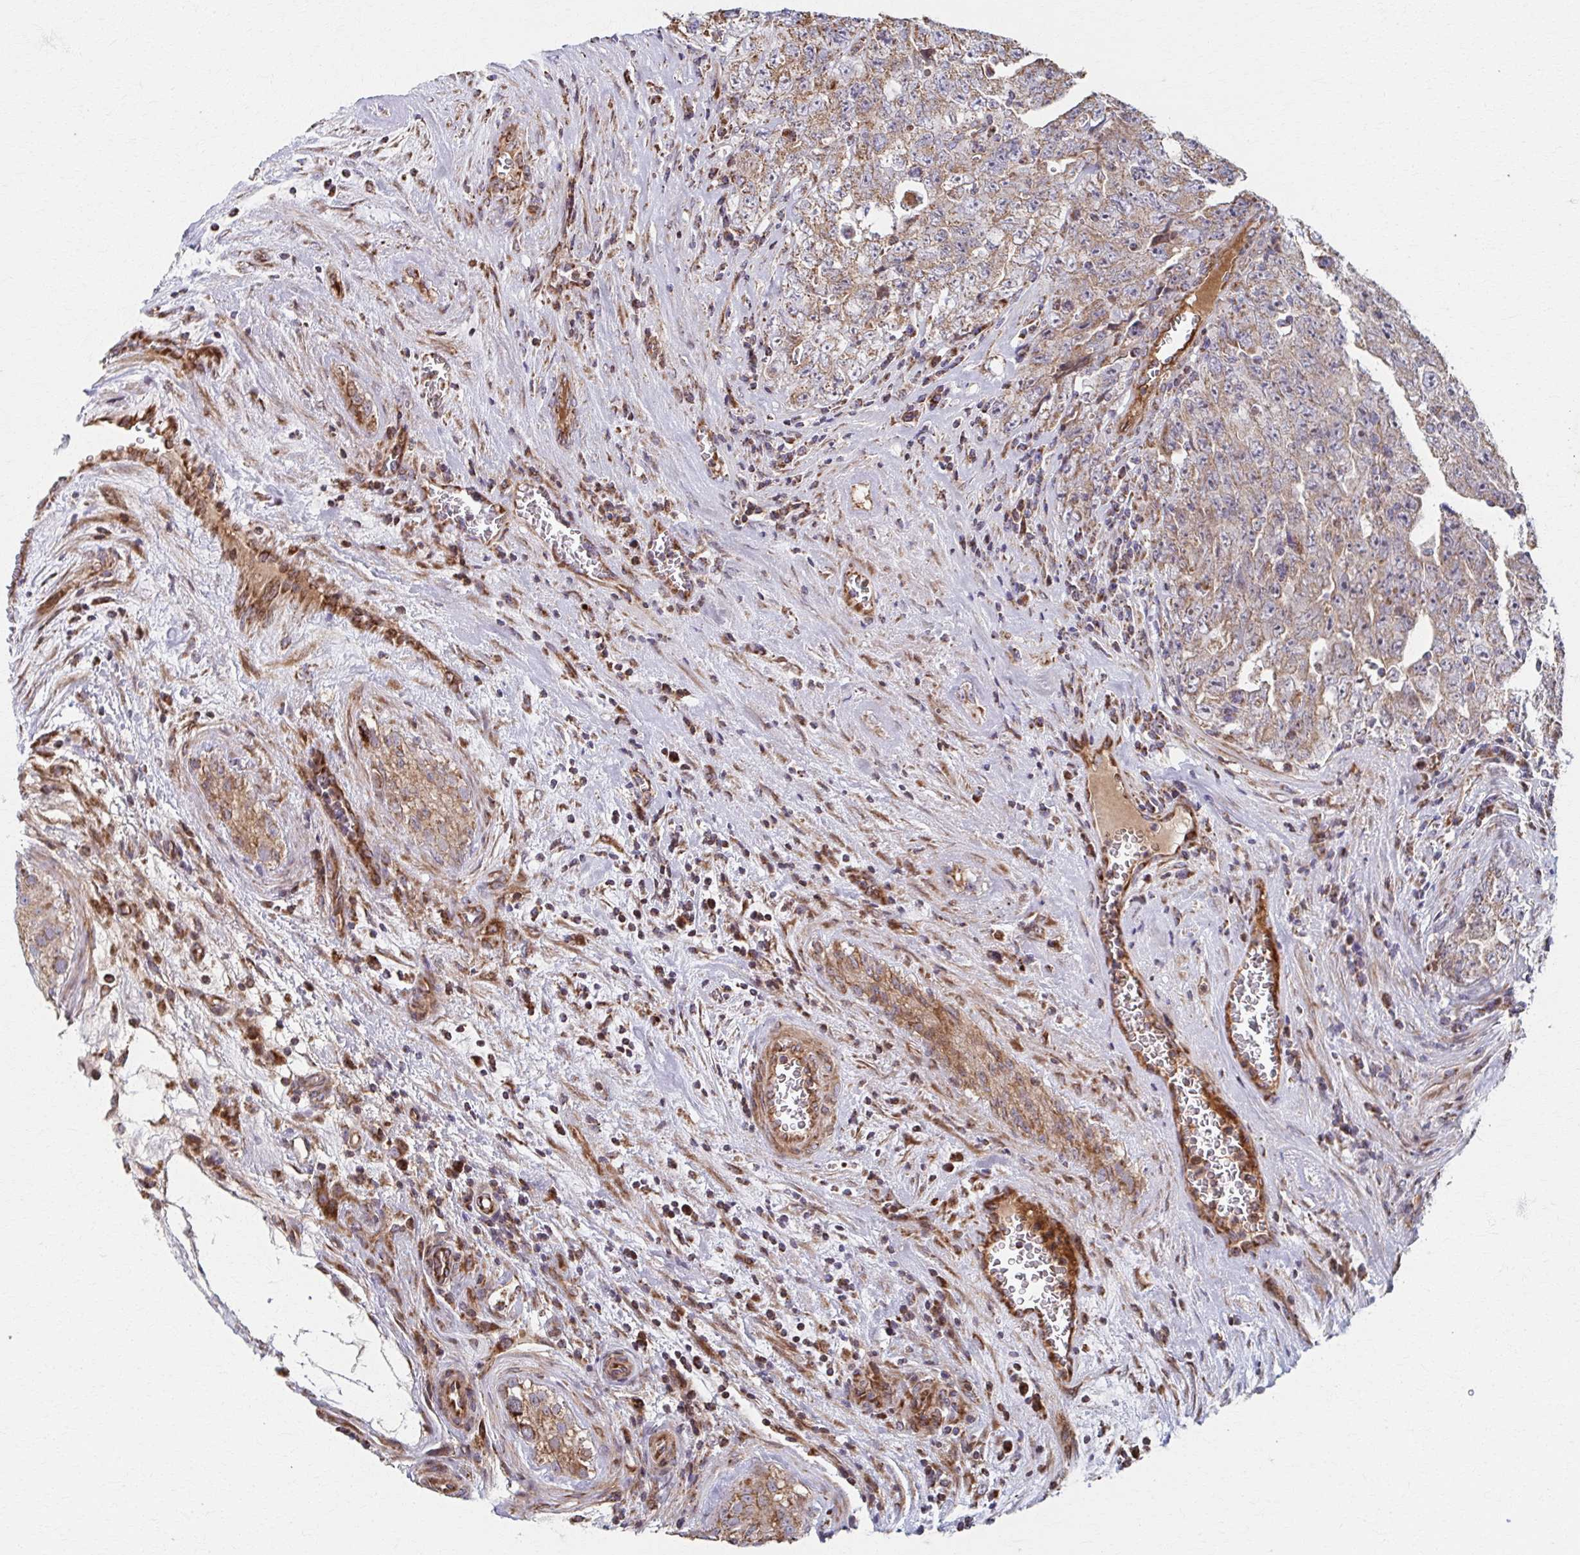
{"staining": {"intensity": "moderate", "quantity": ">75%", "location": "cytoplasmic/membranous"}, "tissue": "testis cancer", "cell_type": "Tumor cells", "image_type": "cancer", "snomed": [{"axis": "morphology", "description": "Carcinoma, Embryonal, NOS"}, {"axis": "topography", "description": "Testis"}], "caption": "Immunohistochemical staining of human embryonal carcinoma (testis) exhibits medium levels of moderate cytoplasmic/membranous protein positivity in approximately >75% of tumor cells.", "gene": "SAT1", "patient": {"sex": "male", "age": 28}}